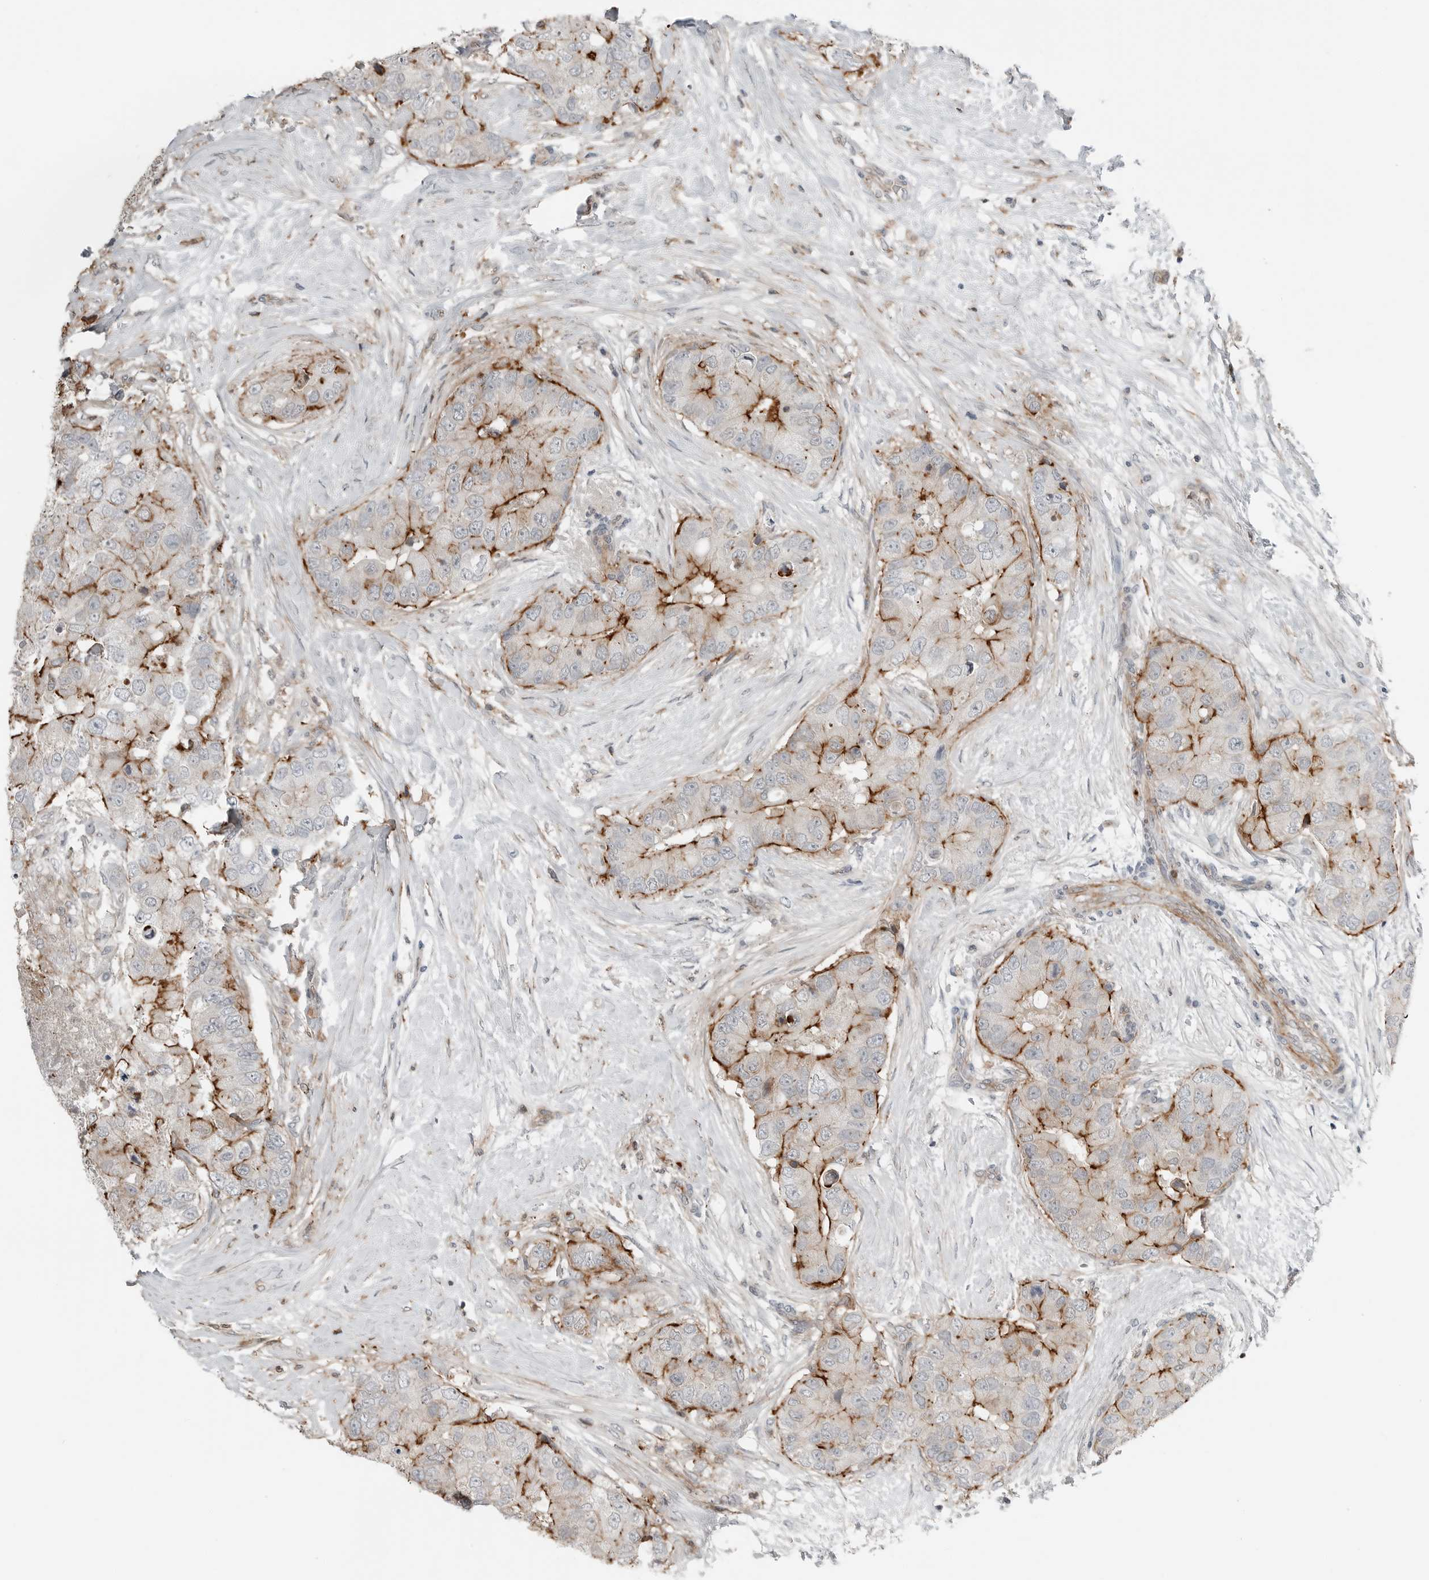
{"staining": {"intensity": "strong", "quantity": "25%-75%", "location": "cytoplasmic/membranous"}, "tissue": "breast cancer", "cell_type": "Tumor cells", "image_type": "cancer", "snomed": [{"axis": "morphology", "description": "Duct carcinoma"}, {"axis": "topography", "description": "Breast"}], "caption": "Protein expression analysis of breast infiltrating ductal carcinoma shows strong cytoplasmic/membranous expression in approximately 25%-75% of tumor cells. The staining is performed using DAB brown chromogen to label protein expression. The nuclei are counter-stained blue using hematoxylin.", "gene": "LEFTY2", "patient": {"sex": "female", "age": 62}}